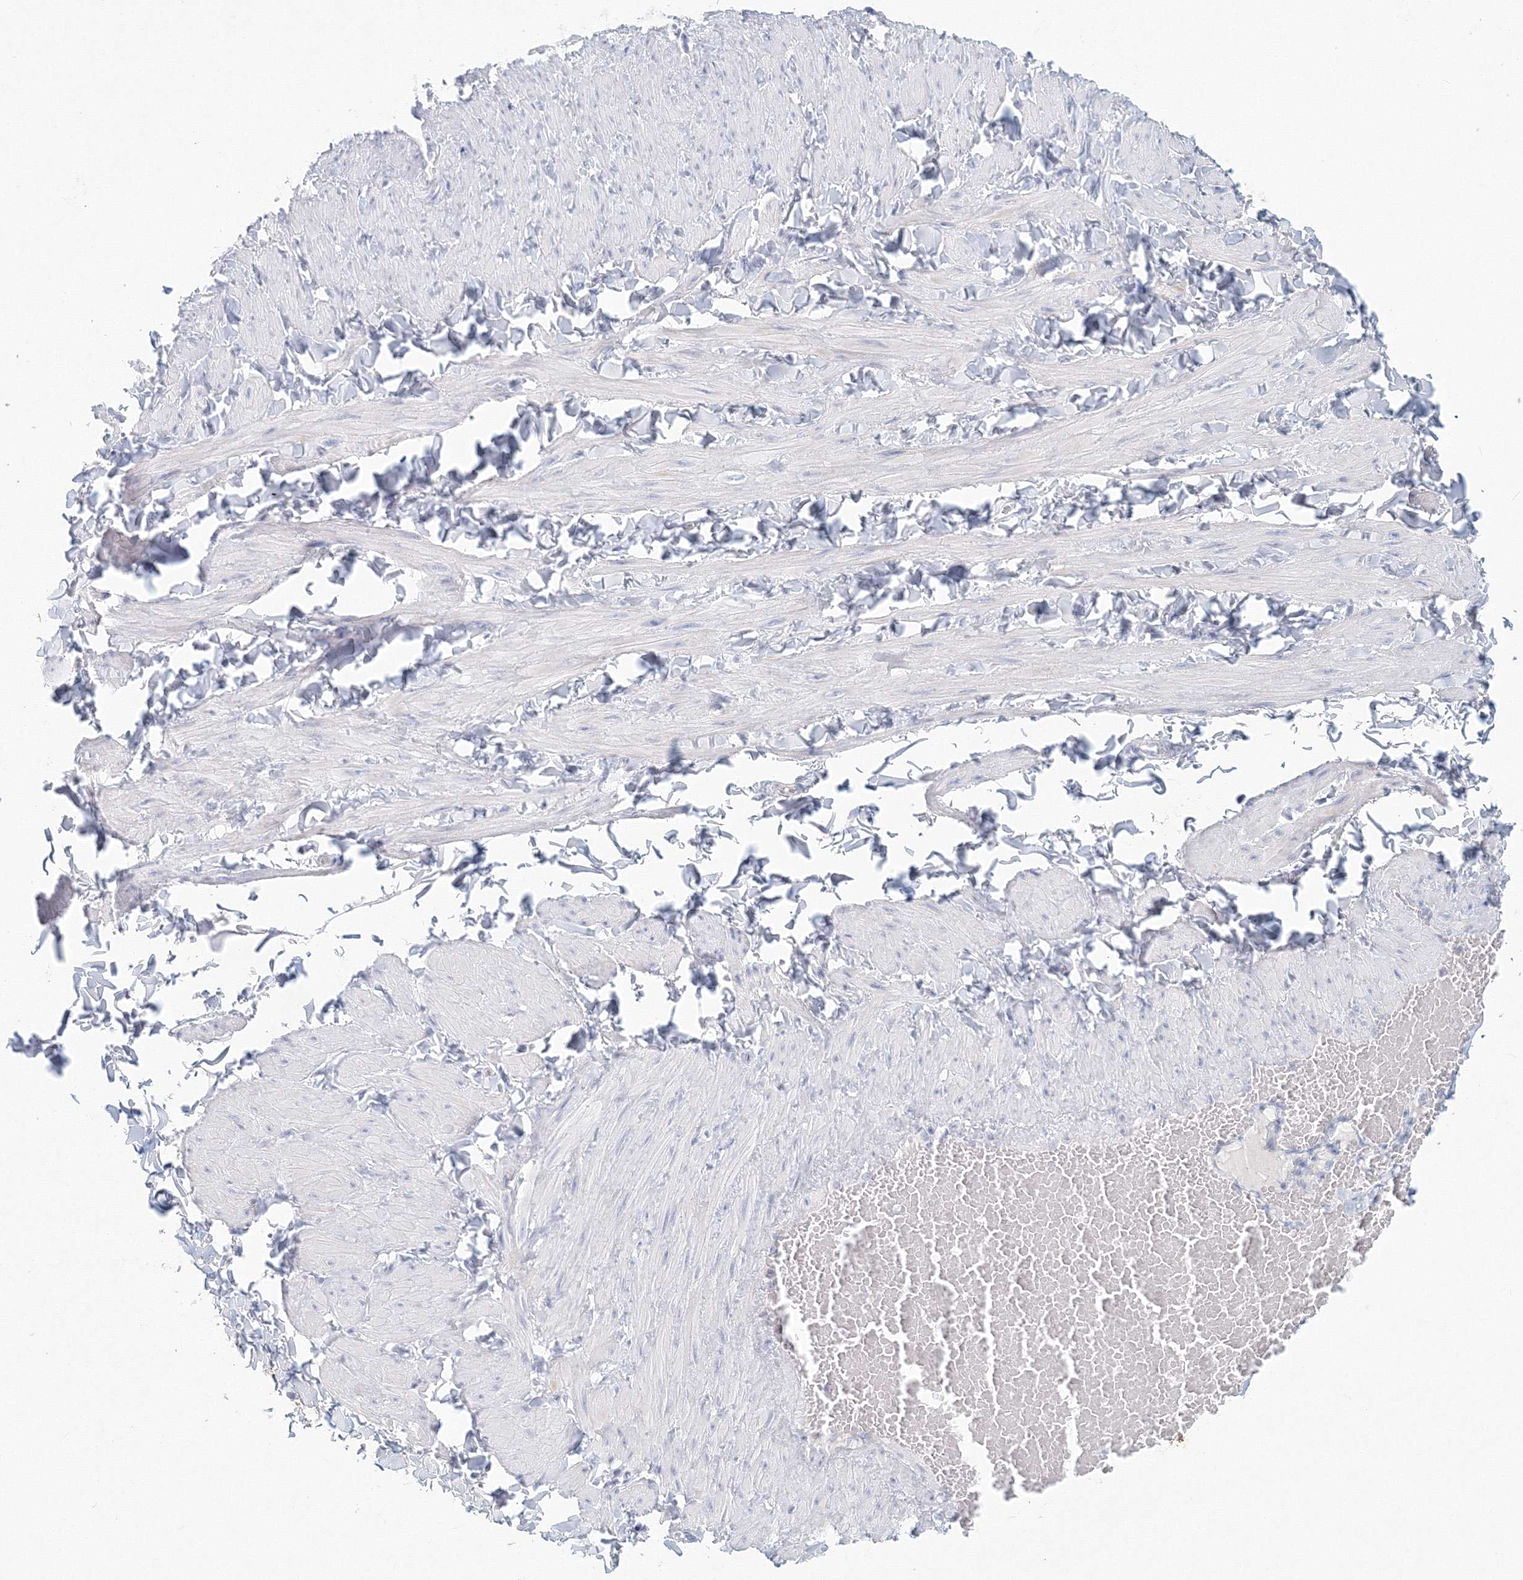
{"staining": {"intensity": "negative", "quantity": "none", "location": "none"}, "tissue": "adipose tissue", "cell_type": "Adipocytes", "image_type": "normal", "snomed": [{"axis": "morphology", "description": "Normal tissue, NOS"}, {"axis": "topography", "description": "Adipose tissue"}, {"axis": "topography", "description": "Vascular tissue"}, {"axis": "topography", "description": "Peripheral nerve tissue"}], "caption": "Histopathology image shows no significant protein expression in adipocytes of unremarkable adipose tissue. The staining was performed using DAB (3,3'-diaminobenzidine) to visualize the protein expression in brown, while the nuclei were stained in blue with hematoxylin (Magnification: 20x).", "gene": "VSIG1", "patient": {"sex": "male", "age": 25}}